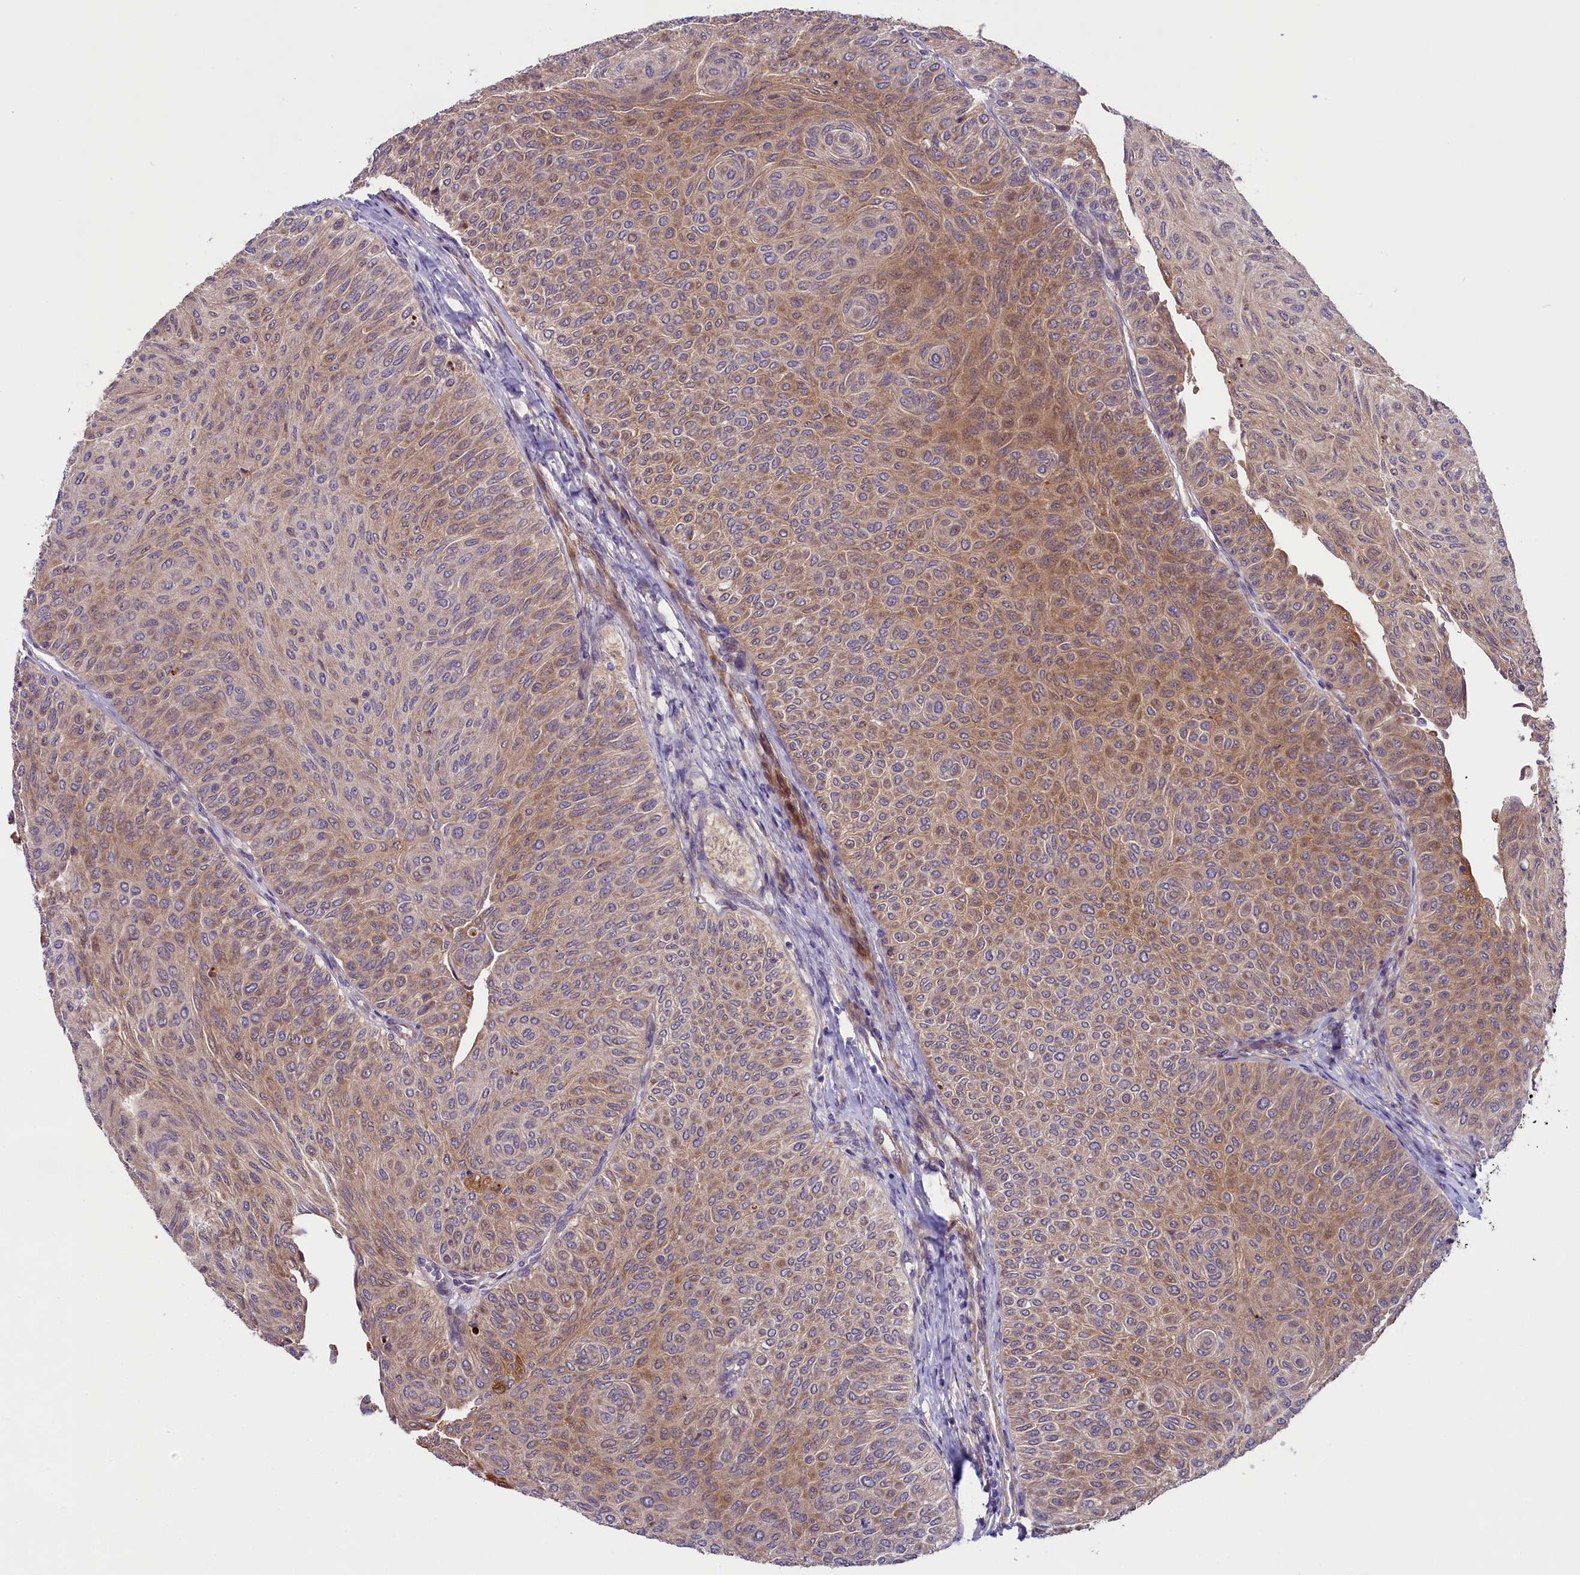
{"staining": {"intensity": "moderate", "quantity": ">75%", "location": "cytoplasmic/membranous,nuclear"}, "tissue": "urothelial cancer", "cell_type": "Tumor cells", "image_type": "cancer", "snomed": [{"axis": "morphology", "description": "Urothelial carcinoma, Low grade"}, {"axis": "topography", "description": "Urinary bladder"}], "caption": "Protein expression analysis of human urothelial cancer reveals moderate cytoplasmic/membranous and nuclear expression in about >75% of tumor cells.", "gene": "COG8", "patient": {"sex": "male", "age": 78}}